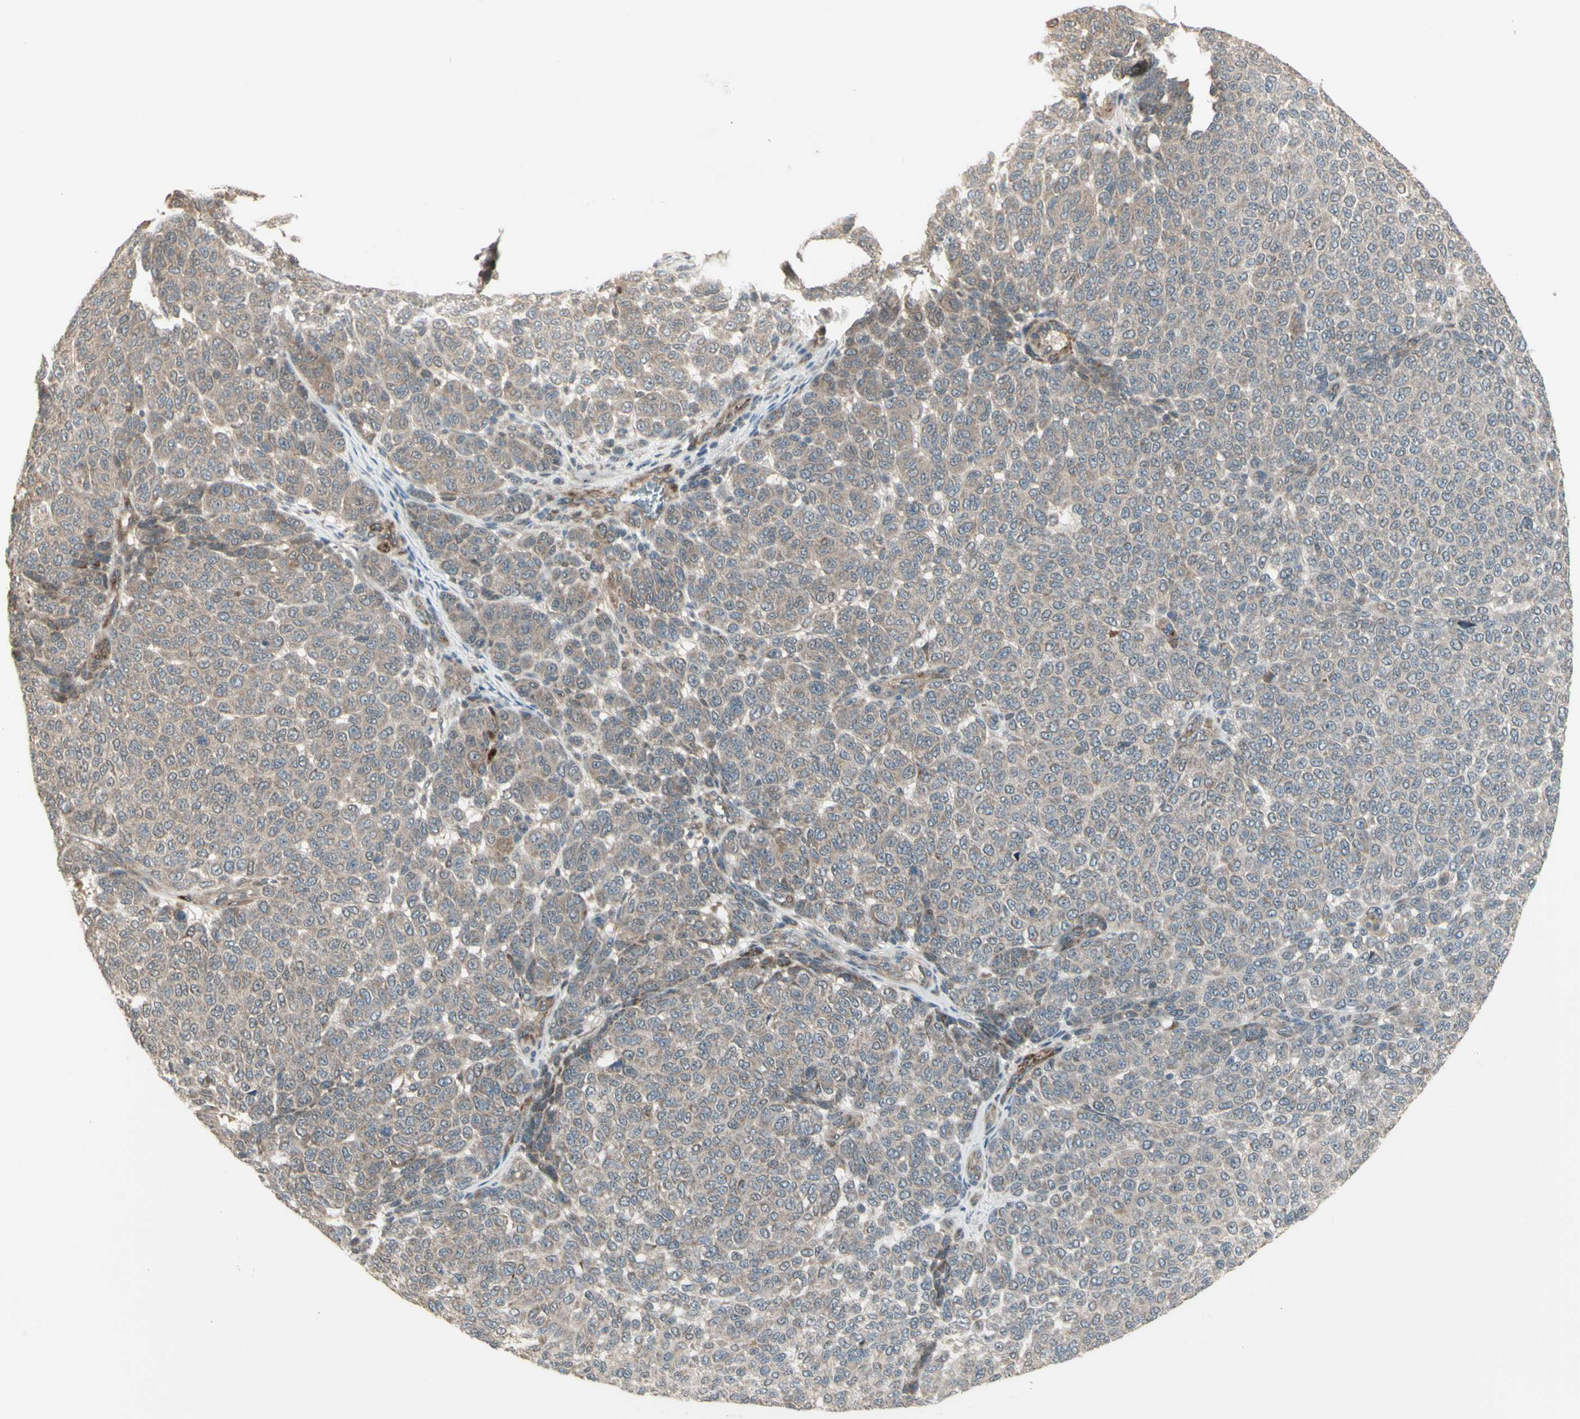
{"staining": {"intensity": "weak", "quantity": ">75%", "location": "cytoplasmic/membranous"}, "tissue": "melanoma", "cell_type": "Tumor cells", "image_type": "cancer", "snomed": [{"axis": "morphology", "description": "Malignant melanoma, NOS"}, {"axis": "topography", "description": "Skin"}], "caption": "Weak cytoplasmic/membranous protein expression is identified in approximately >75% of tumor cells in melanoma.", "gene": "OSTM1", "patient": {"sex": "male", "age": 59}}